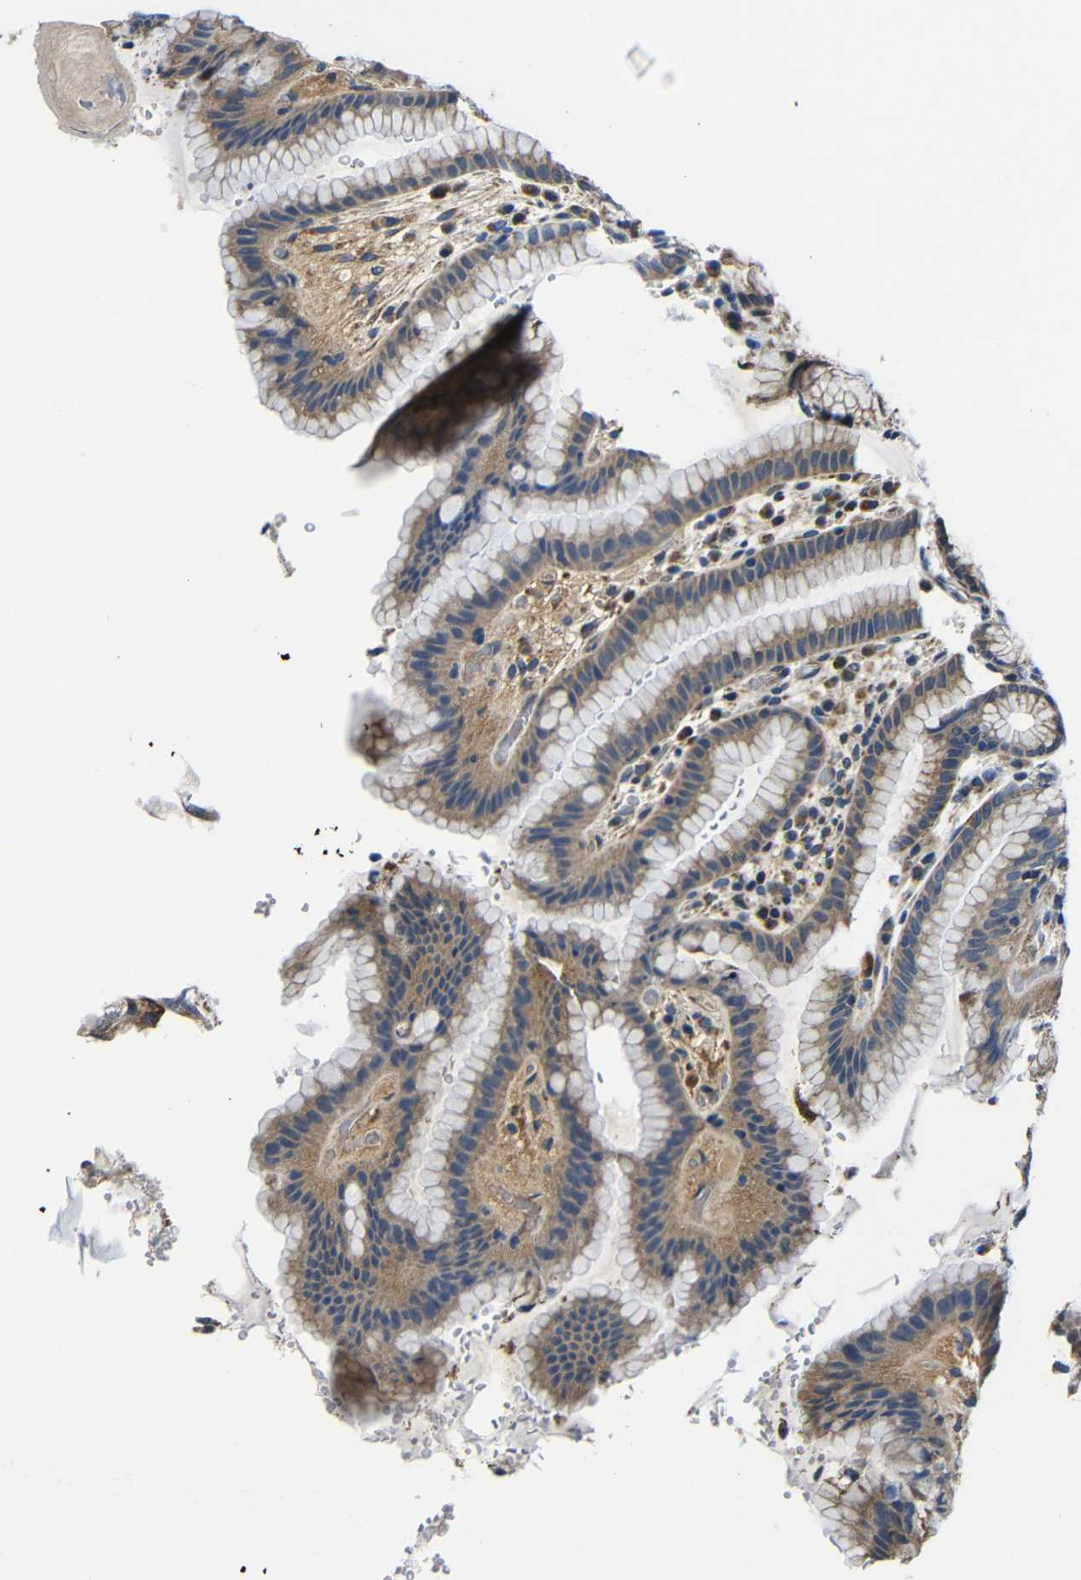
{"staining": {"intensity": "moderate", "quantity": ">75%", "location": "cytoplasmic/membranous"}, "tissue": "stomach", "cell_type": "Glandular cells", "image_type": "normal", "snomed": [{"axis": "morphology", "description": "Normal tissue, NOS"}, {"axis": "topography", "description": "Stomach, lower"}], "caption": "This micrograph displays IHC staining of unremarkable human stomach, with medium moderate cytoplasmic/membranous expression in approximately >75% of glandular cells.", "gene": "FKBP14", "patient": {"sex": "male", "age": 52}}